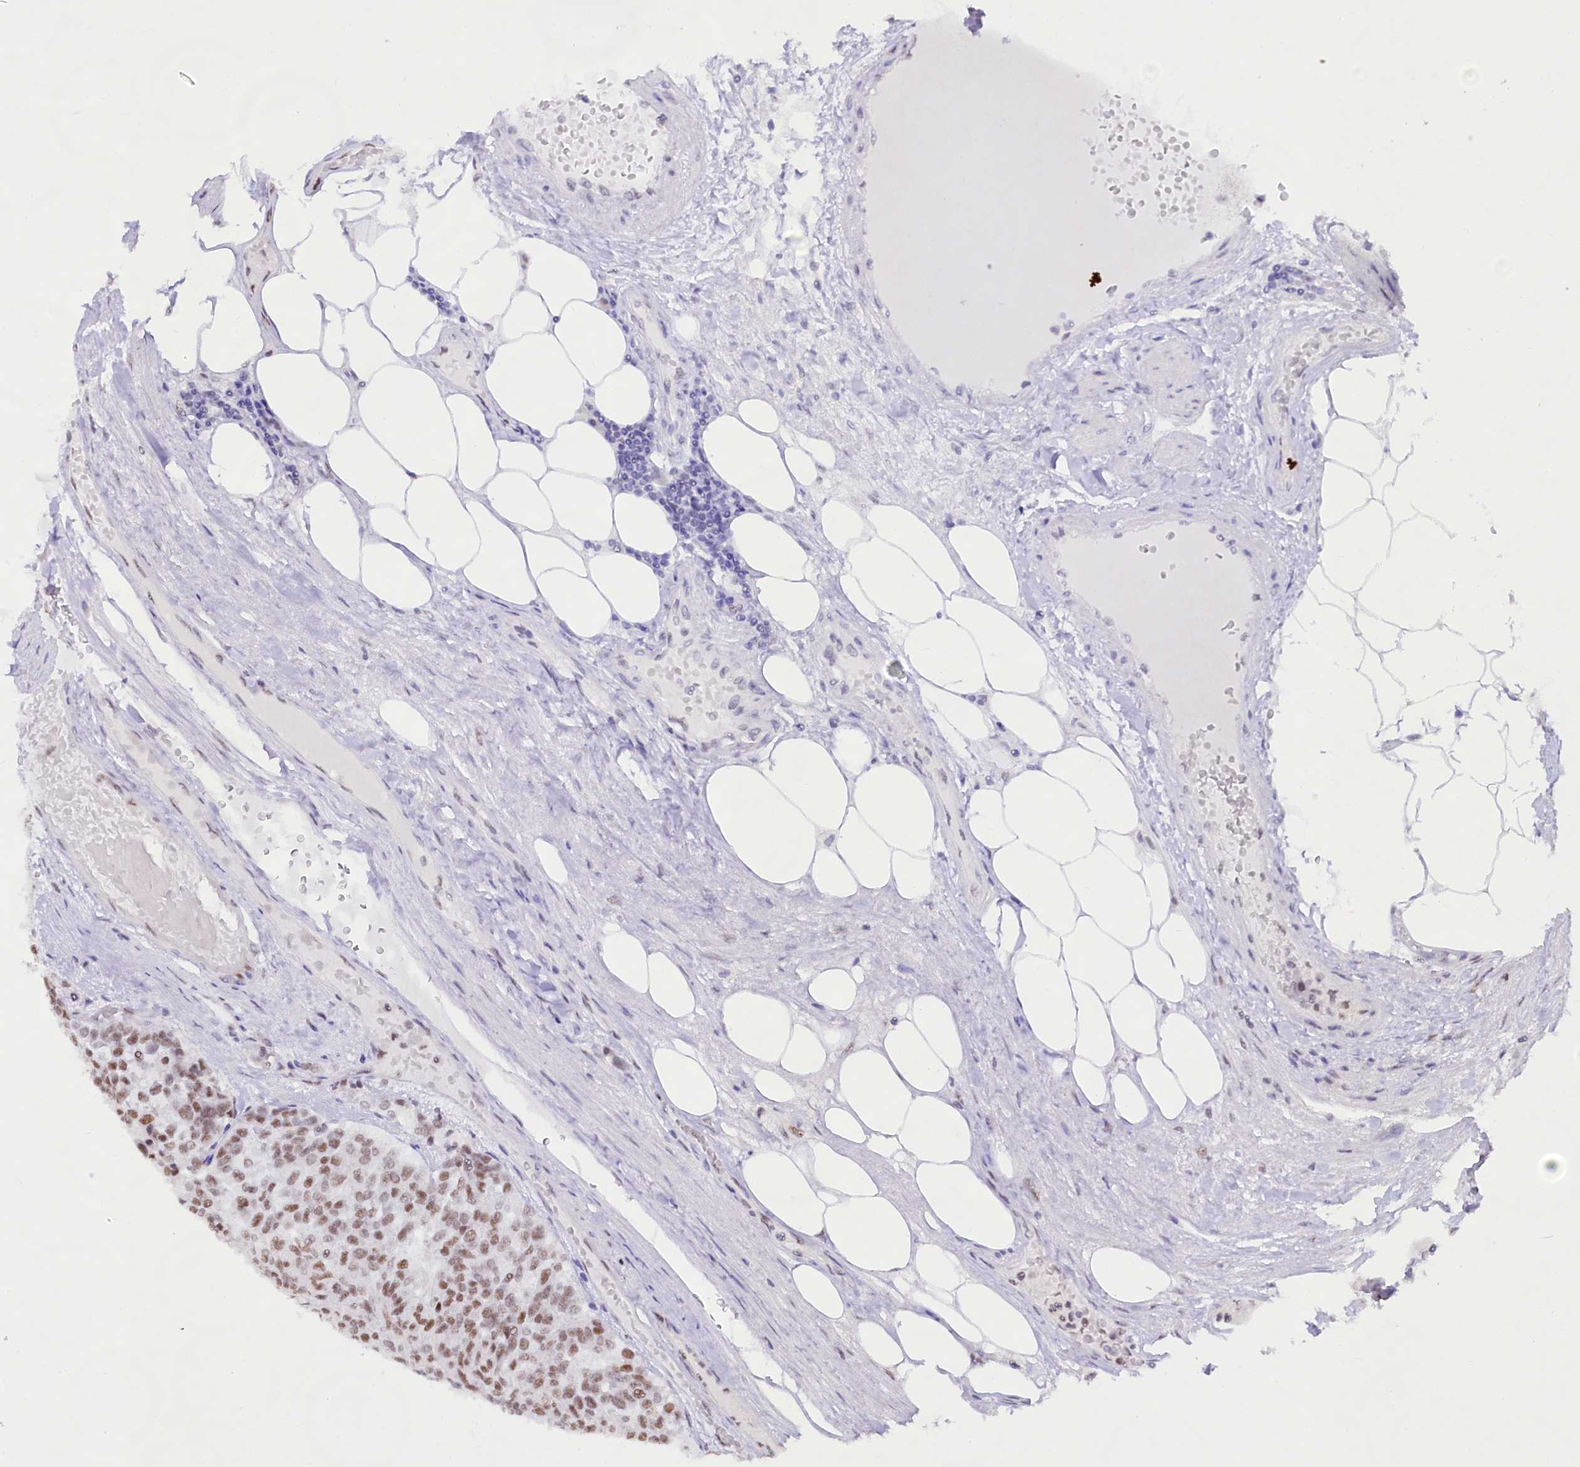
{"staining": {"intensity": "moderate", "quantity": ">75%", "location": "nuclear"}, "tissue": "carcinoid", "cell_type": "Tumor cells", "image_type": "cancer", "snomed": [{"axis": "morphology", "description": "Carcinoid, malignant, NOS"}, {"axis": "topography", "description": "Pancreas"}], "caption": "Immunohistochemical staining of human carcinoid reveals moderate nuclear protein expression in about >75% of tumor cells.", "gene": "HIRA", "patient": {"sex": "female", "age": 54}}